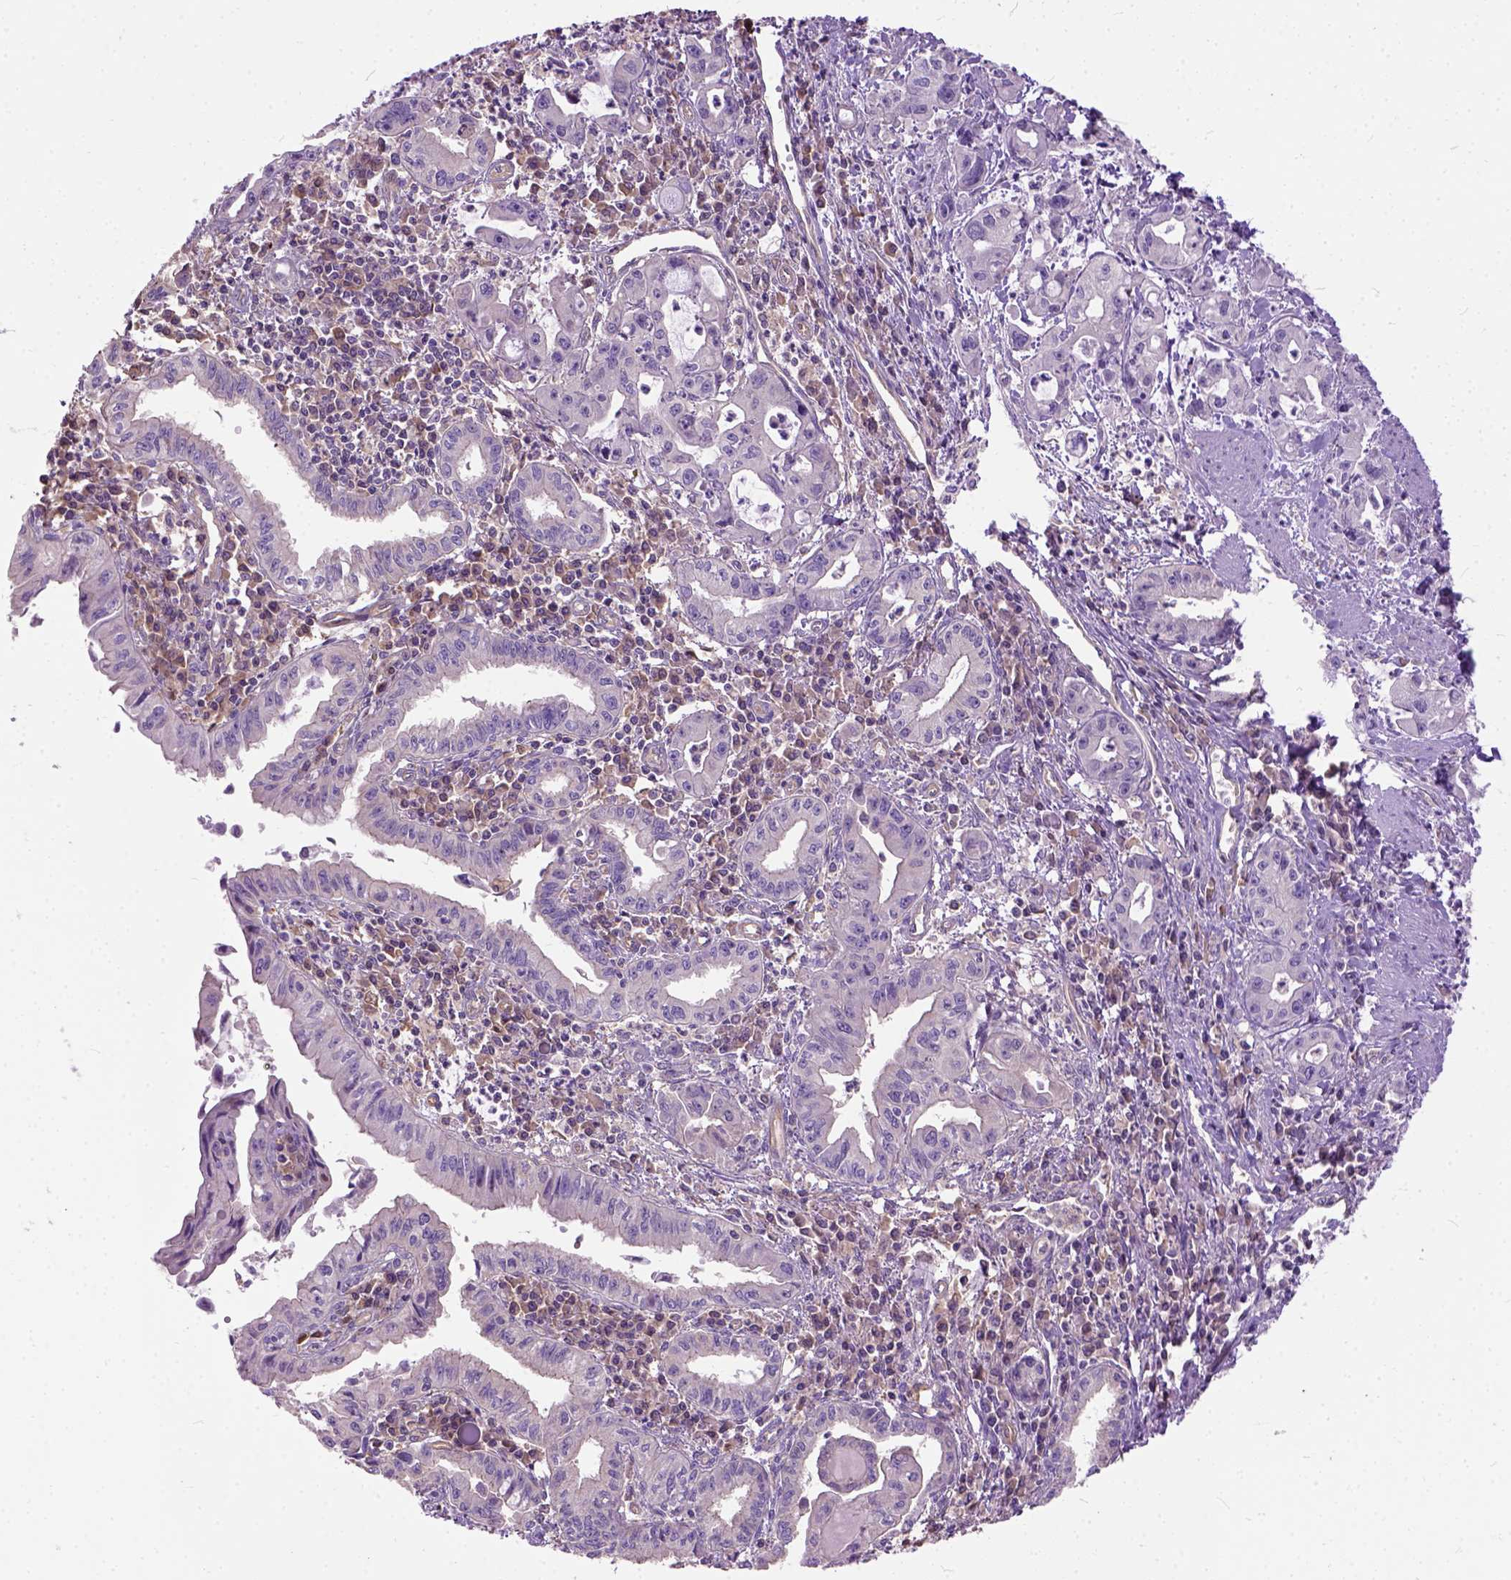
{"staining": {"intensity": "negative", "quantity": "none", "location": "none"}, "tissue": "pancreatic cancer", "cell_type": "Tumor cells", "image_type": "cancer", "snomed": [{"axis": "morphology", "description": "Adenocarcinoma, NOS"}, {"axis": "topography", "description": "Pancreas"}], "caption": "Image shows no significant protein positivity in tumor cells of pancreatic adenocarcinoma.", "gene": "SEMA4F", "patient": {"sex": "male", "age": 72}}